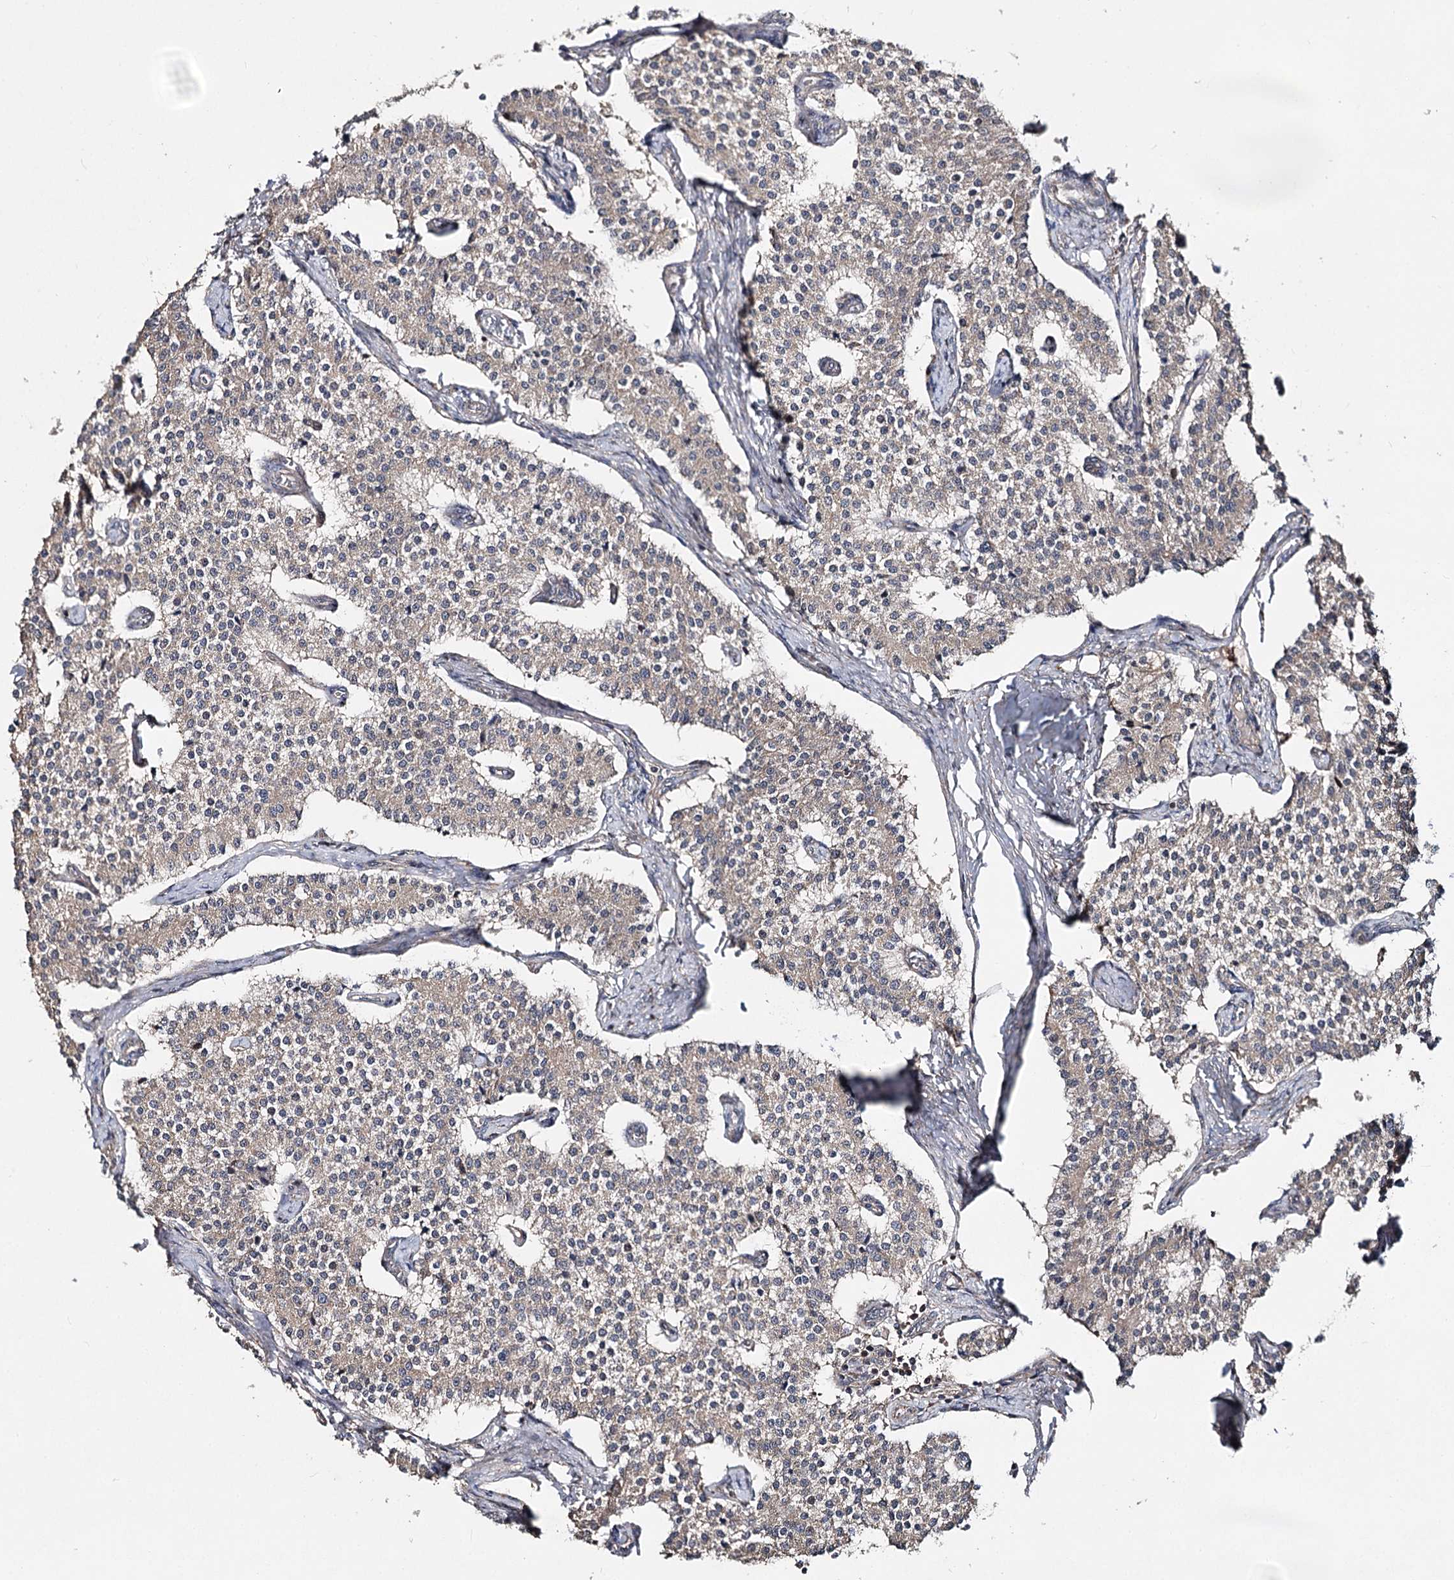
{"staining": {"intensity": "weak", "quantity": "<25%", "location": "cytoplasmic/membranous"}, "tissue": "carcinoid", "cell_type": "Tumor cells", "image_type": "cancer", "snomed": [{"axis": "morphology", "description": "Carcinoid, malignant, NOS"}, {"axis": "topography", "description": "Colon"}], "caption": "Malignant carcinoid was stained to show a protein in brown. There is no significant staining in tumor cells.", "gene": "MINDY3", "patient": {"sex": "female", "age": 52}}